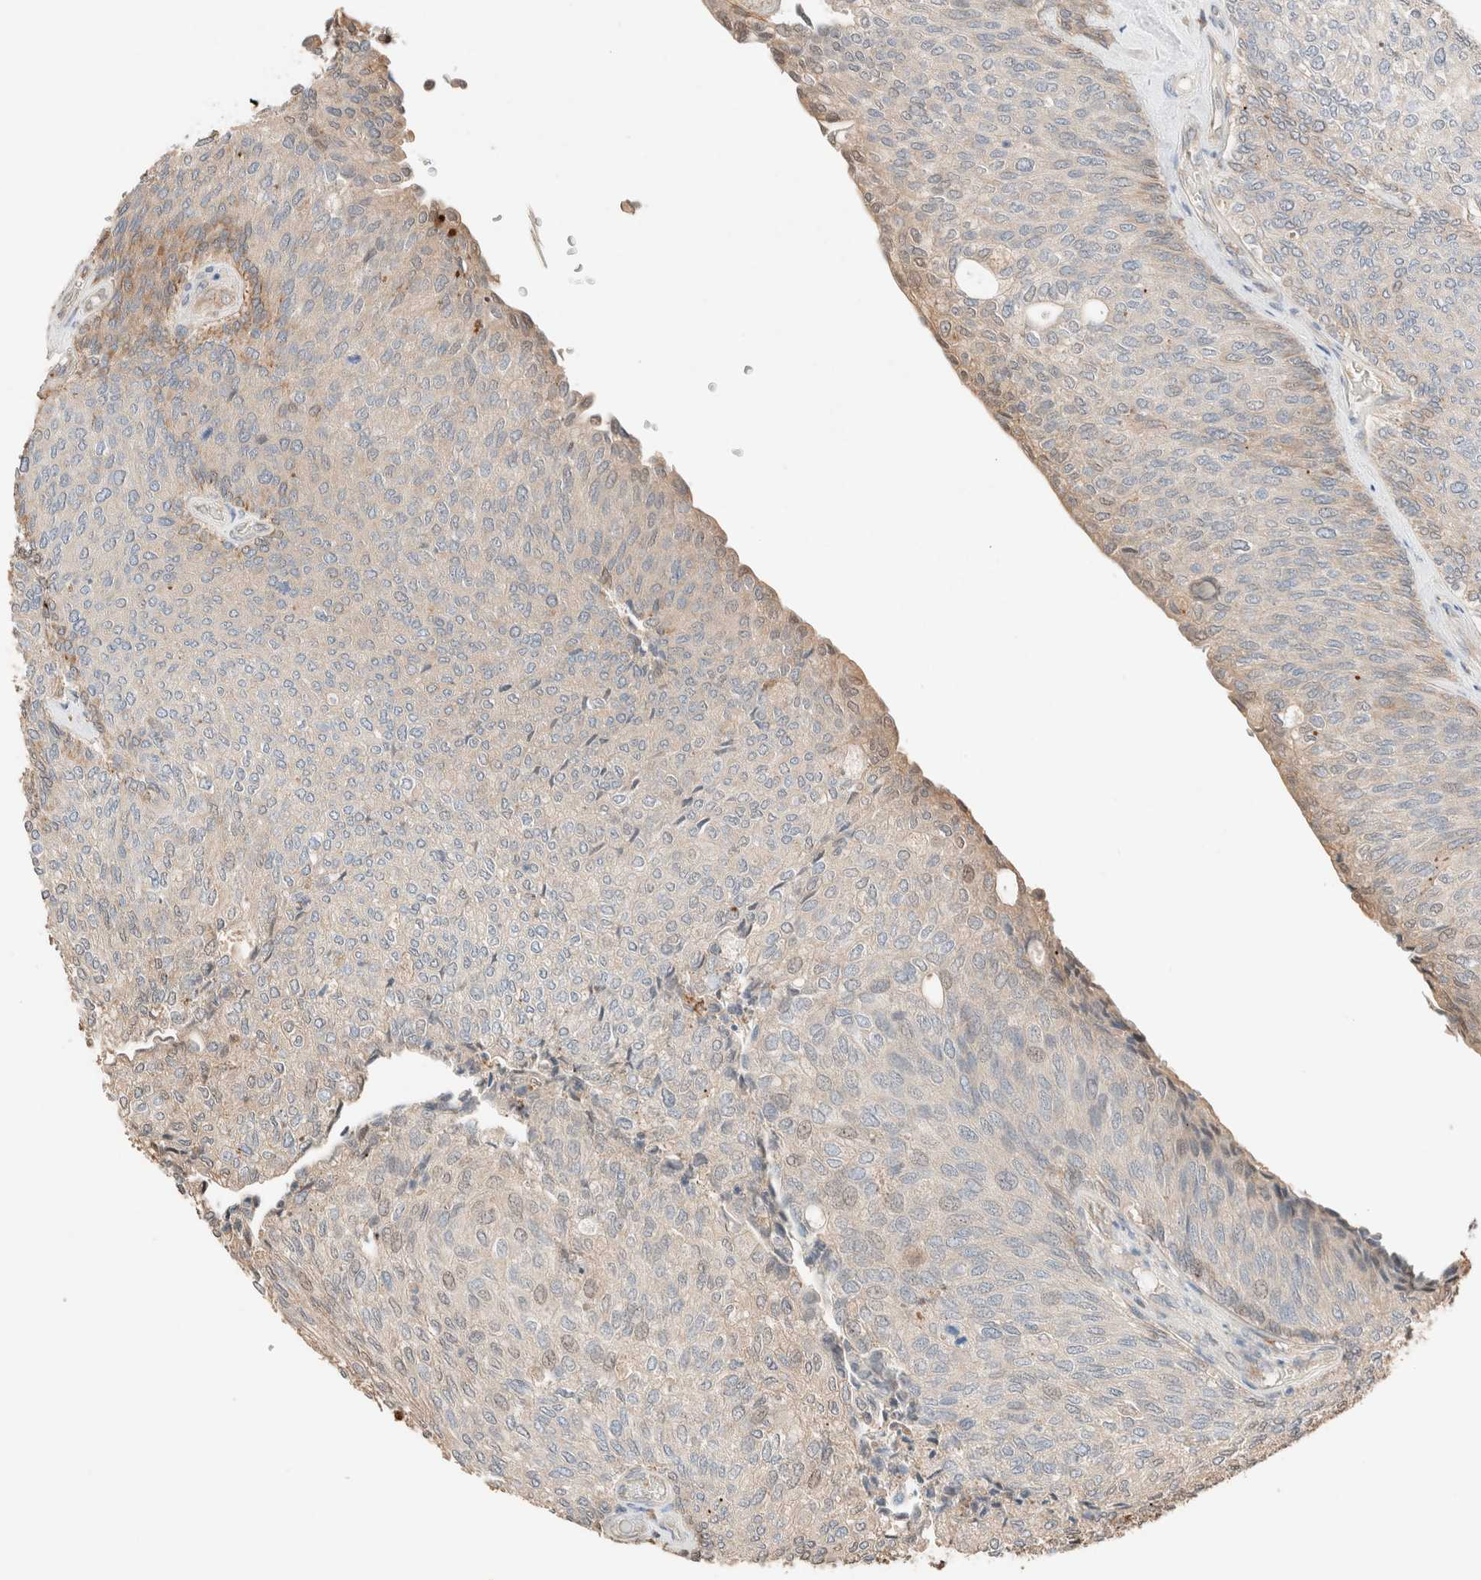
{"staining": {"intensity": "weak", "quantity": "25%-75%", "location": "cytoplasmic/membranous"}, "tissue": "urothelial cancer", "cell_type": "Tumor cells", "image_type": "cancer", "snomed": [{"axis": "morphology", "description": "Urothelial carcinoma, Low grade"}, {"axis": "topography", "description": "Urinary bladder"}], "caption": "The image exhibits immunohistochemical staining of urothelial cancer. There is weak cytoplasmic/membranous expression is identified in approximately 25%-75% of tumor cells.", "gene": "TUBD1", "patient": {"sex": "female", "age": 79}}